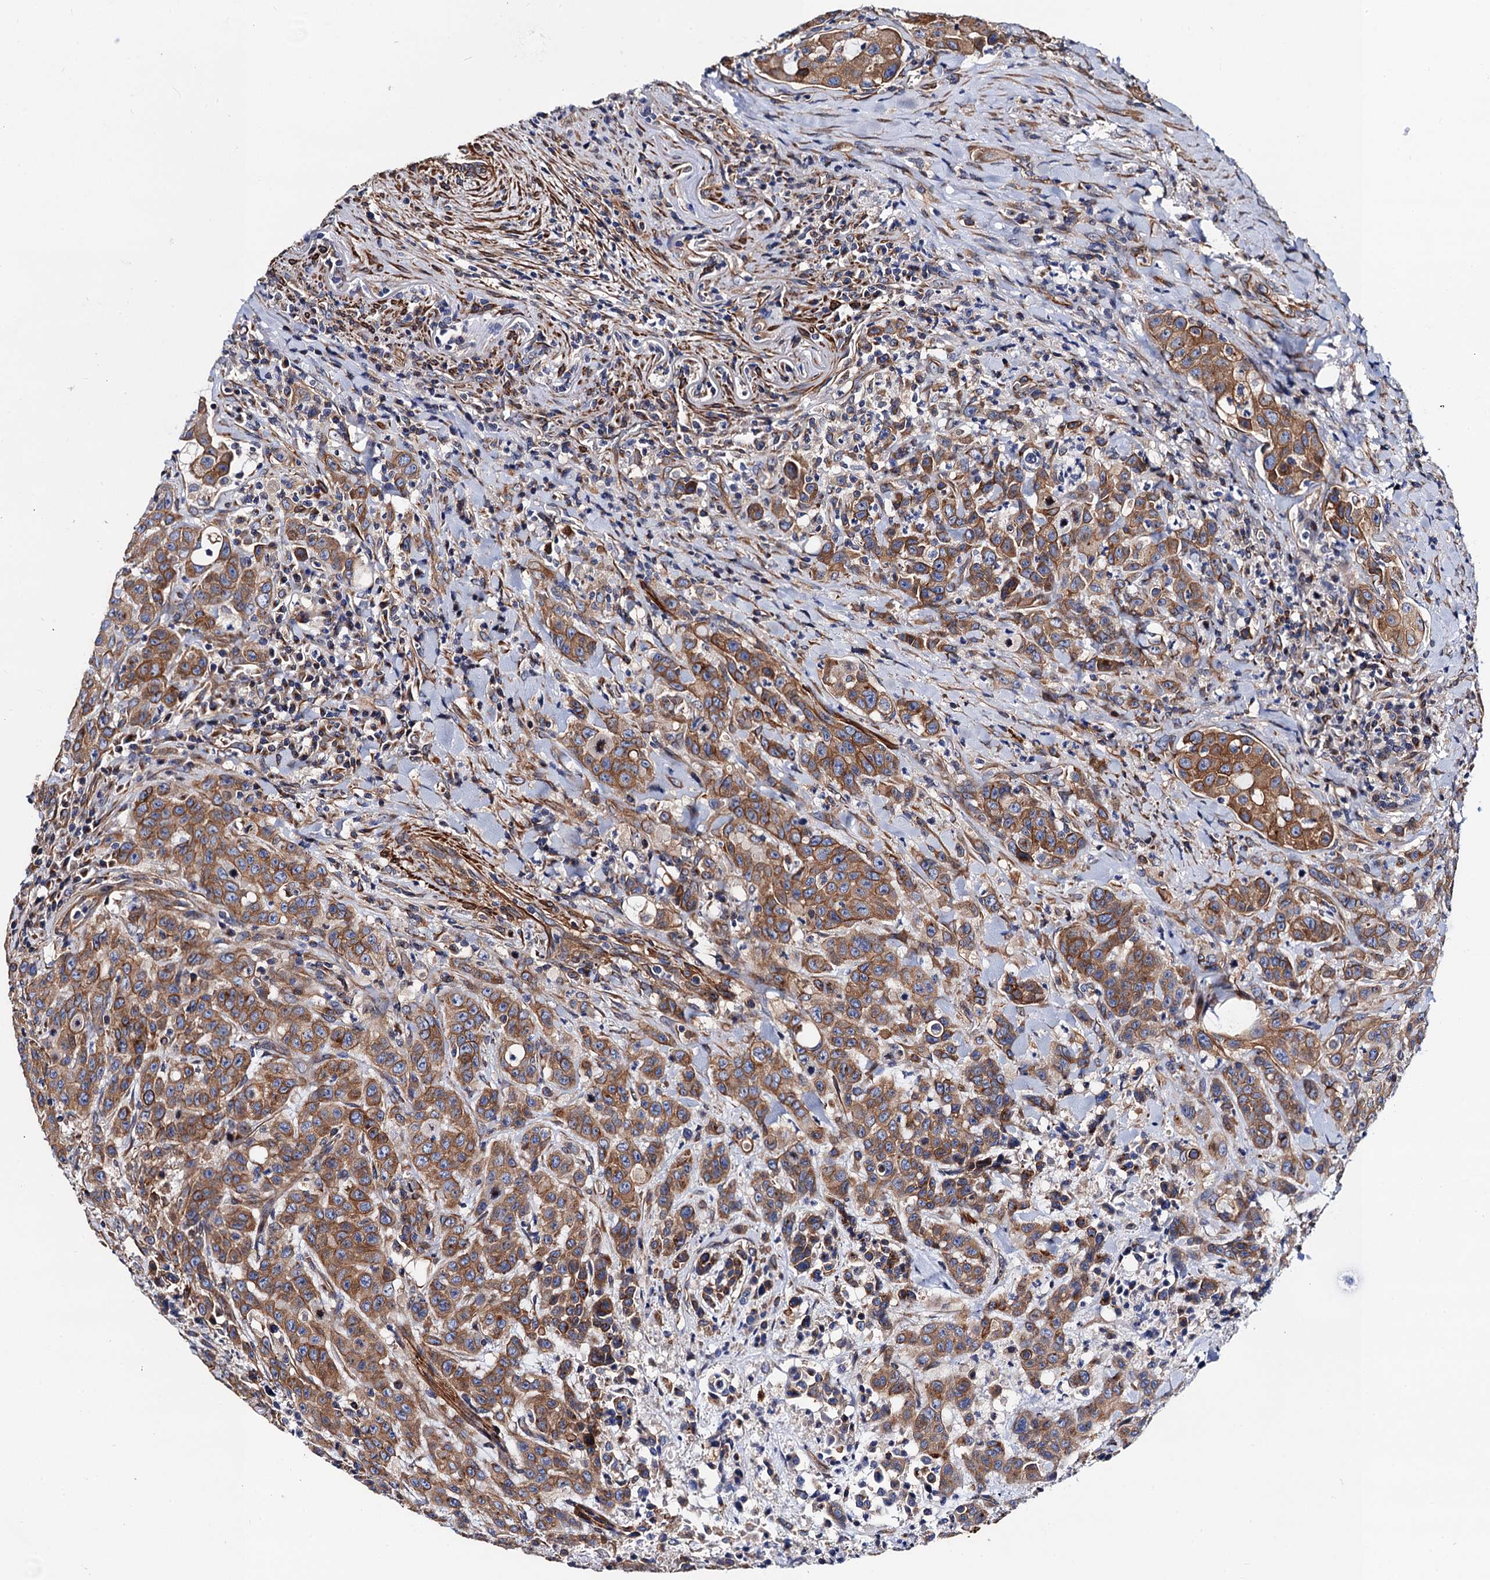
{"staining": {"intensity": "moderate", "quantity": ">75%", "location": "cytoplasmic/membranous"}, "tissue": "colorectal cancer", "cell_type": "Tumor cells", "image_type": "cancer", "snomed": [{"axis": "morphology", "description": "Adenocarcinoma, NOS"}, {"axis": "topography", "description": "Colon"}], "caption": "Colorectal cancer (adenocarcinoma) stained with immunohistochemistry displays moderate cytoplasmic/membranous positivity in approximately >75% of tumor cells.", "gene": "ZDHHC18", "patient": {"sex": "male", "age": 62}}